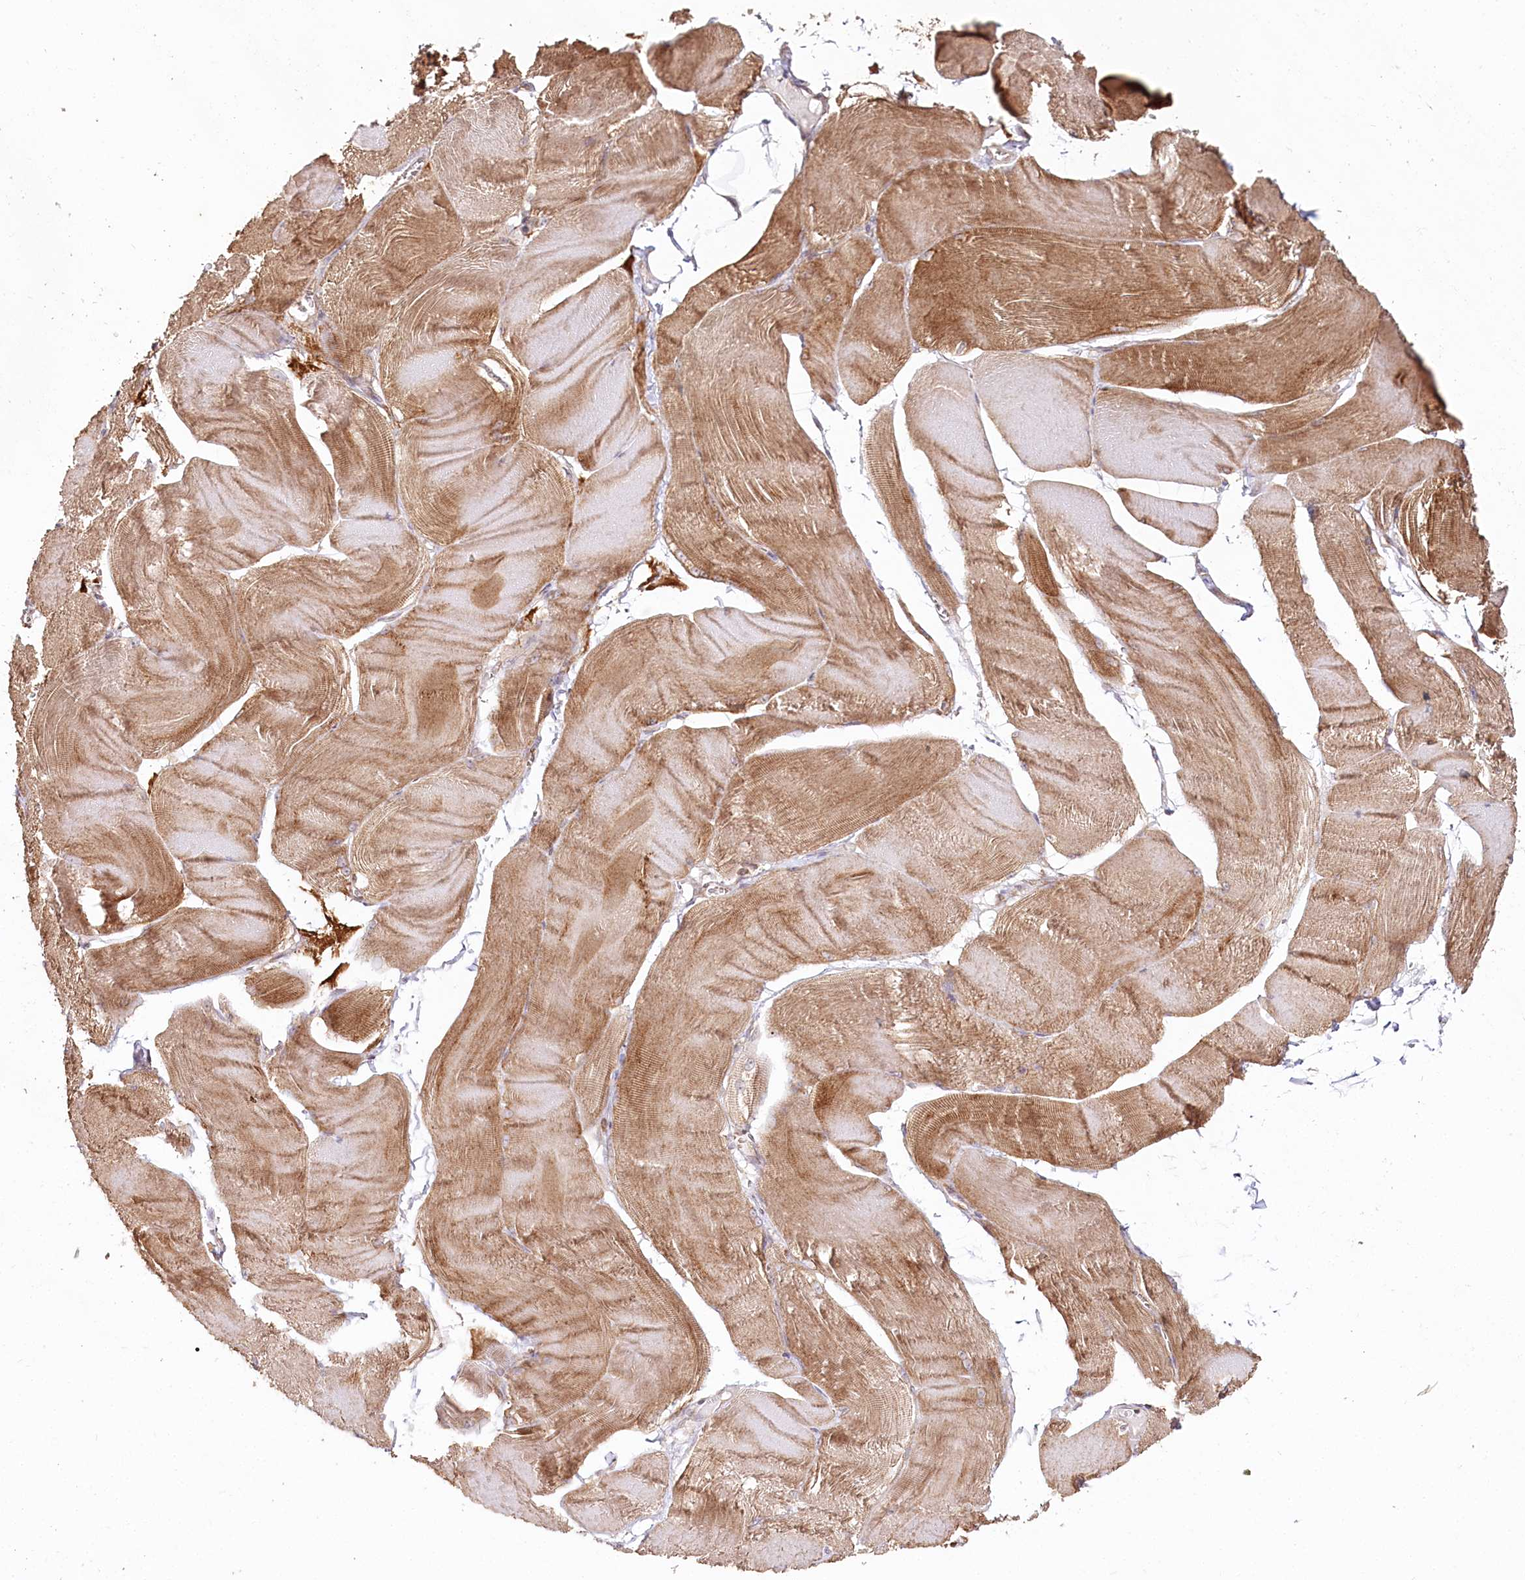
{"staining": {"intensity": "moderate", "quantity": ">75%", "location": "cytoplasmic/membranous"}, "tissue": "skeletal muscle", "cell_type": "Myocytes", "image_type": "normal", "snomed": [{"axis": "morphology", "description": "Normal tissue, NOS"}, {"axis": "morphology", "description": "Basal cell carcinoma"}, {"axis": "topography", "description": "Skeletal muscle"}], "caption": "This micrograph exhibits IHC staining of benign skeletal muscle, with medium moderate cytoplasmic/membranous positivity in approximately >75% of myocytes.", "gene": "OTUD4", "patient": {"sex": "female", "age": 64}}